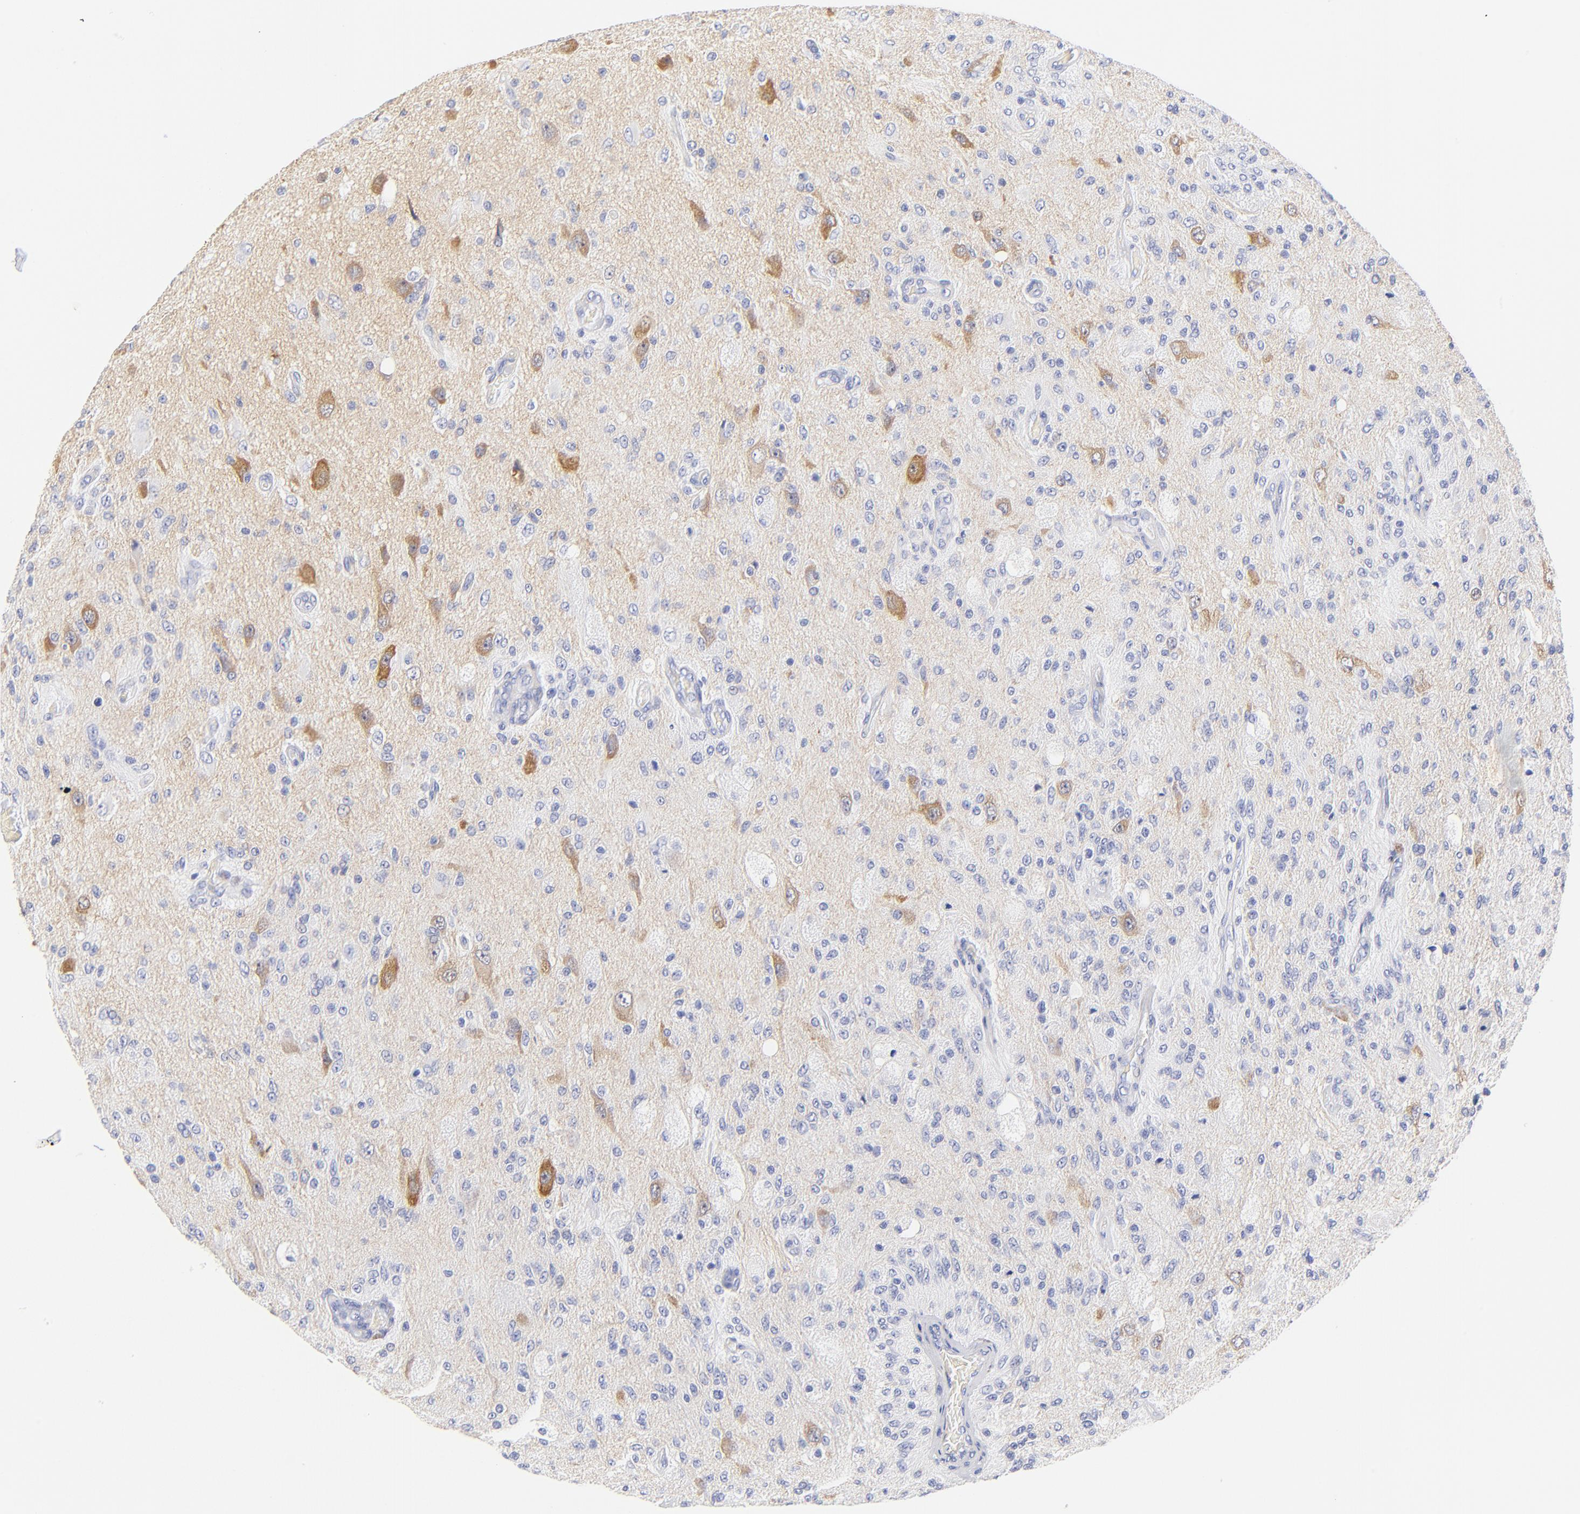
{"staining": {"intensity": "negative", "quantity": "none", "location": "none"}, "tissue": "glioma", "cell_type": "Tumor cells", "image_type": "cancer", "snomed": [{"axis": "morphology", "description": "Normal tissue, NOS"}, {"axis": "morphology", "description": "Glioma, malignant, High grade"}, {"axis": "topography", "description": "Cerebral cortex"}], "caption": "A micrograph of human glioma is negative for staining in tumor cells. (Immunohistochemistry (ihc), brightfield microscopy, high magnification).", "gene": "SULT4A1", "patient": {"sex": "male", "age": 77}}